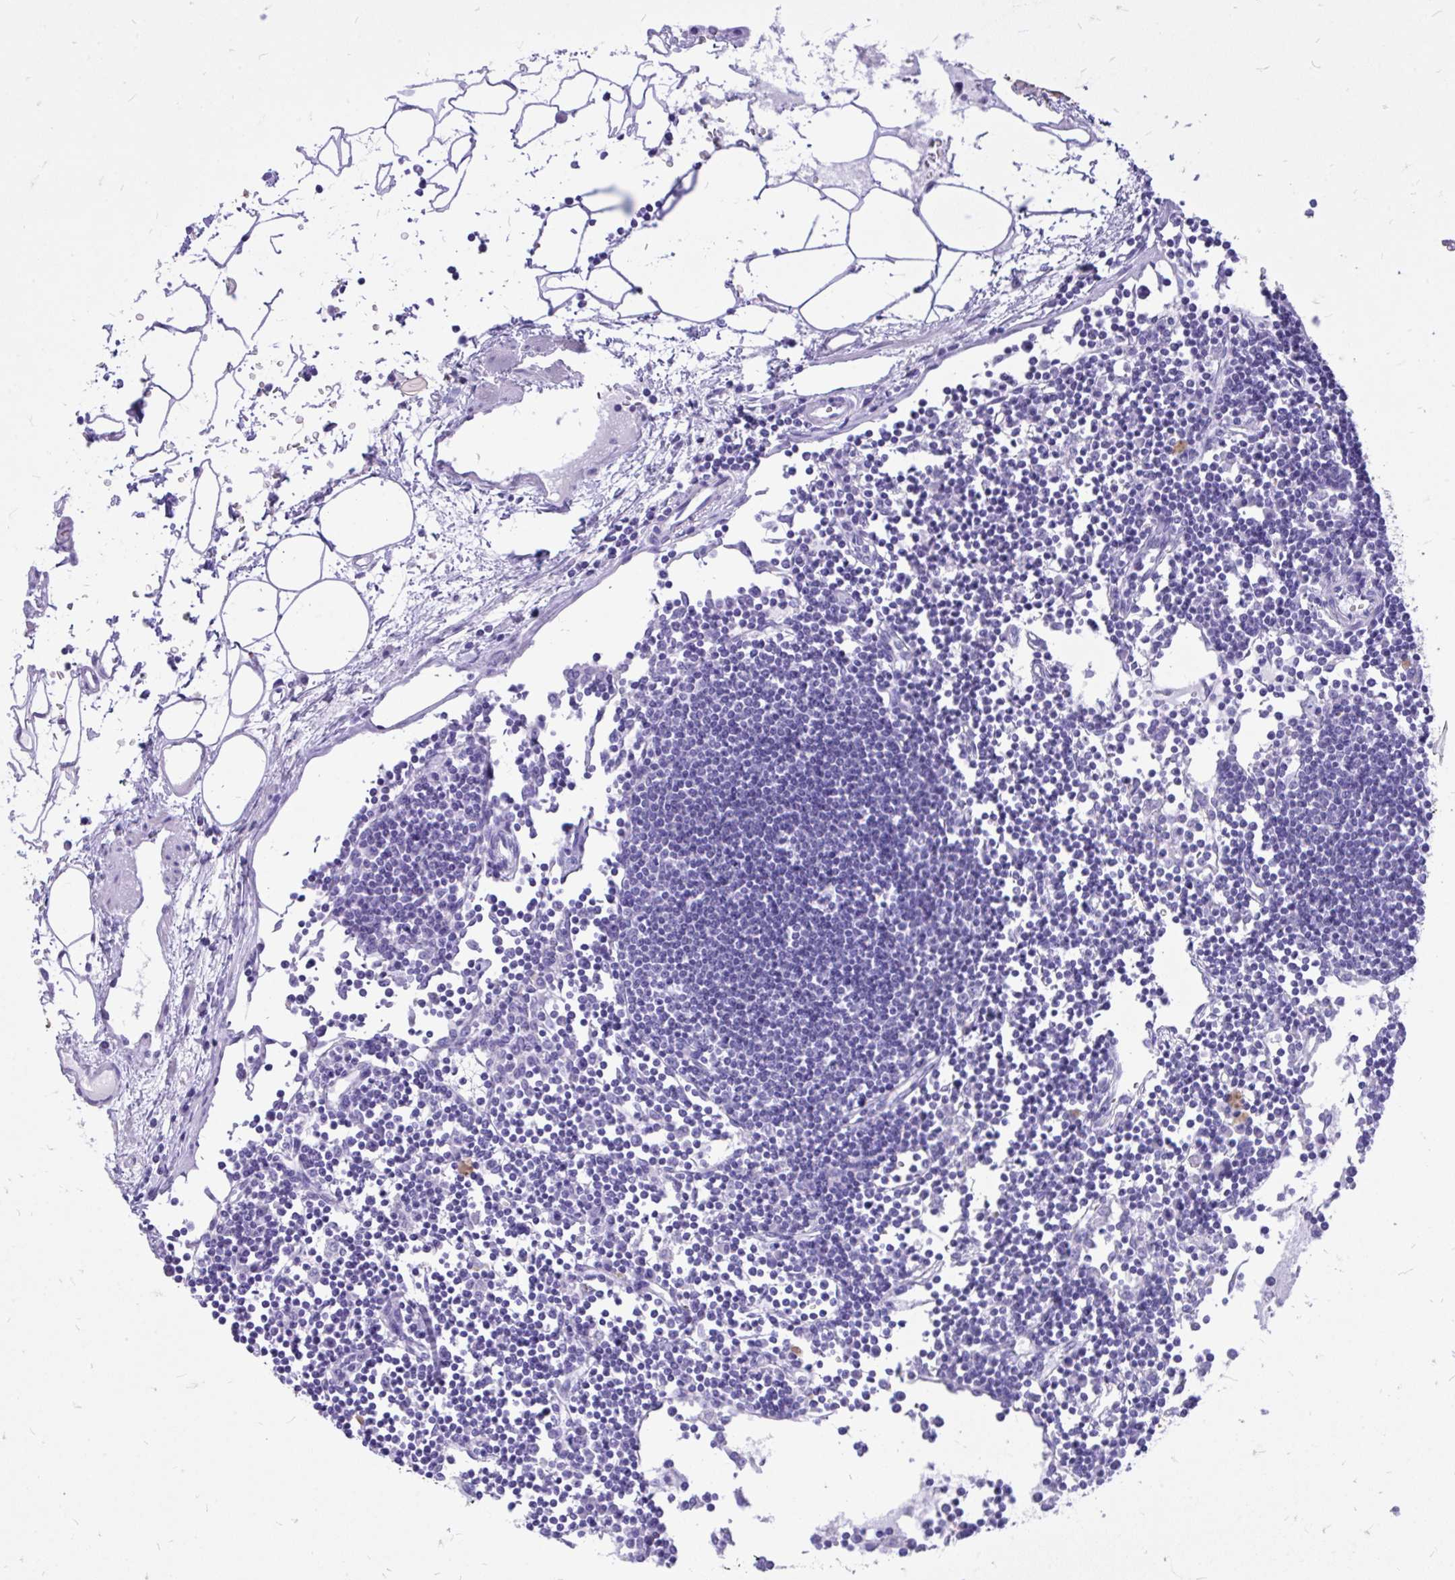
{"staining": {"intensity": "negative", "quantity": "none", "location": "none"}, "tissue": "lymph node", "cell_type": "Germinal center cells", "image_type": "normal", "snomed": [{"axis": "morphology", "description": "Normal tissue, NOS"}, {"axis": "topography", "description": "Lymph node"}], "caption": "Immunohistochemistry (IHC) of normal human lymph node displays no staining in germinal center cells.", "gene": "MON1A", "patient": {"sex": "female", "age": 65}}